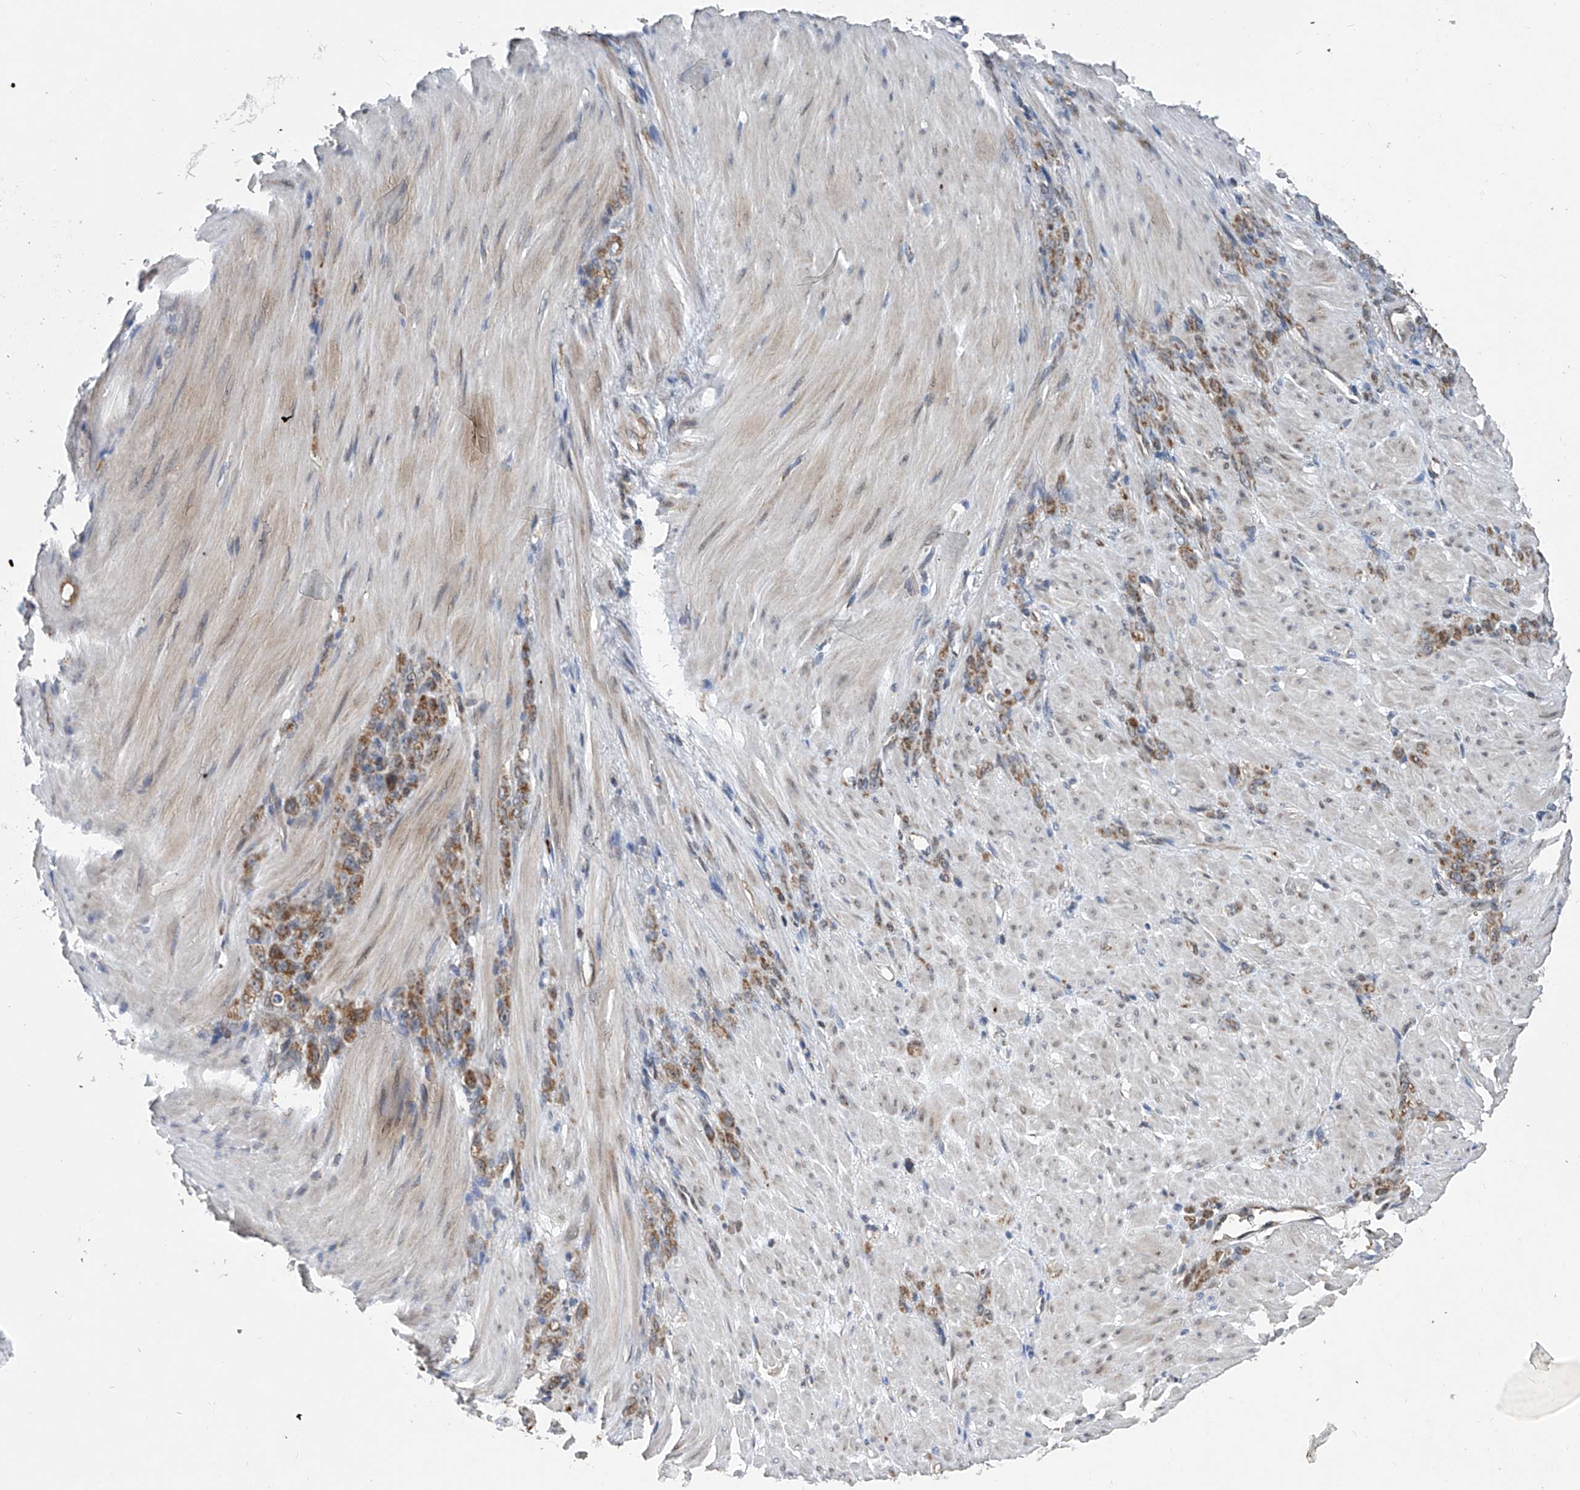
{"staining": {"intensity": "moderate", "quantity": ">75%", "location": "cytoplasmic/membranous"}, "tissue": "stomach cancer", "cell_type": "Tumor cells", "image_type": "cancer", "snomed": [{"axis": "morphology", "description": "Normal tissue, NOS"}, {"axis": "morphology", "description": "Adenocarcinoma, NOS"}, {"axis": "topography", "description": "Stomach"}], "caption": "Immunohistochemistry photomicrograph of neoplastic tissue: human stomach cancer (adenocarcinoma) stained using IHC reveals medium levels of moderate protein expression localized specifically in the cytoplasmic/membranous of tumor cells, appearing as a cytoplasmic/membranous brown color.", "gene": "BCKDHB", "patient": {"sex": "male", "age": 82}}